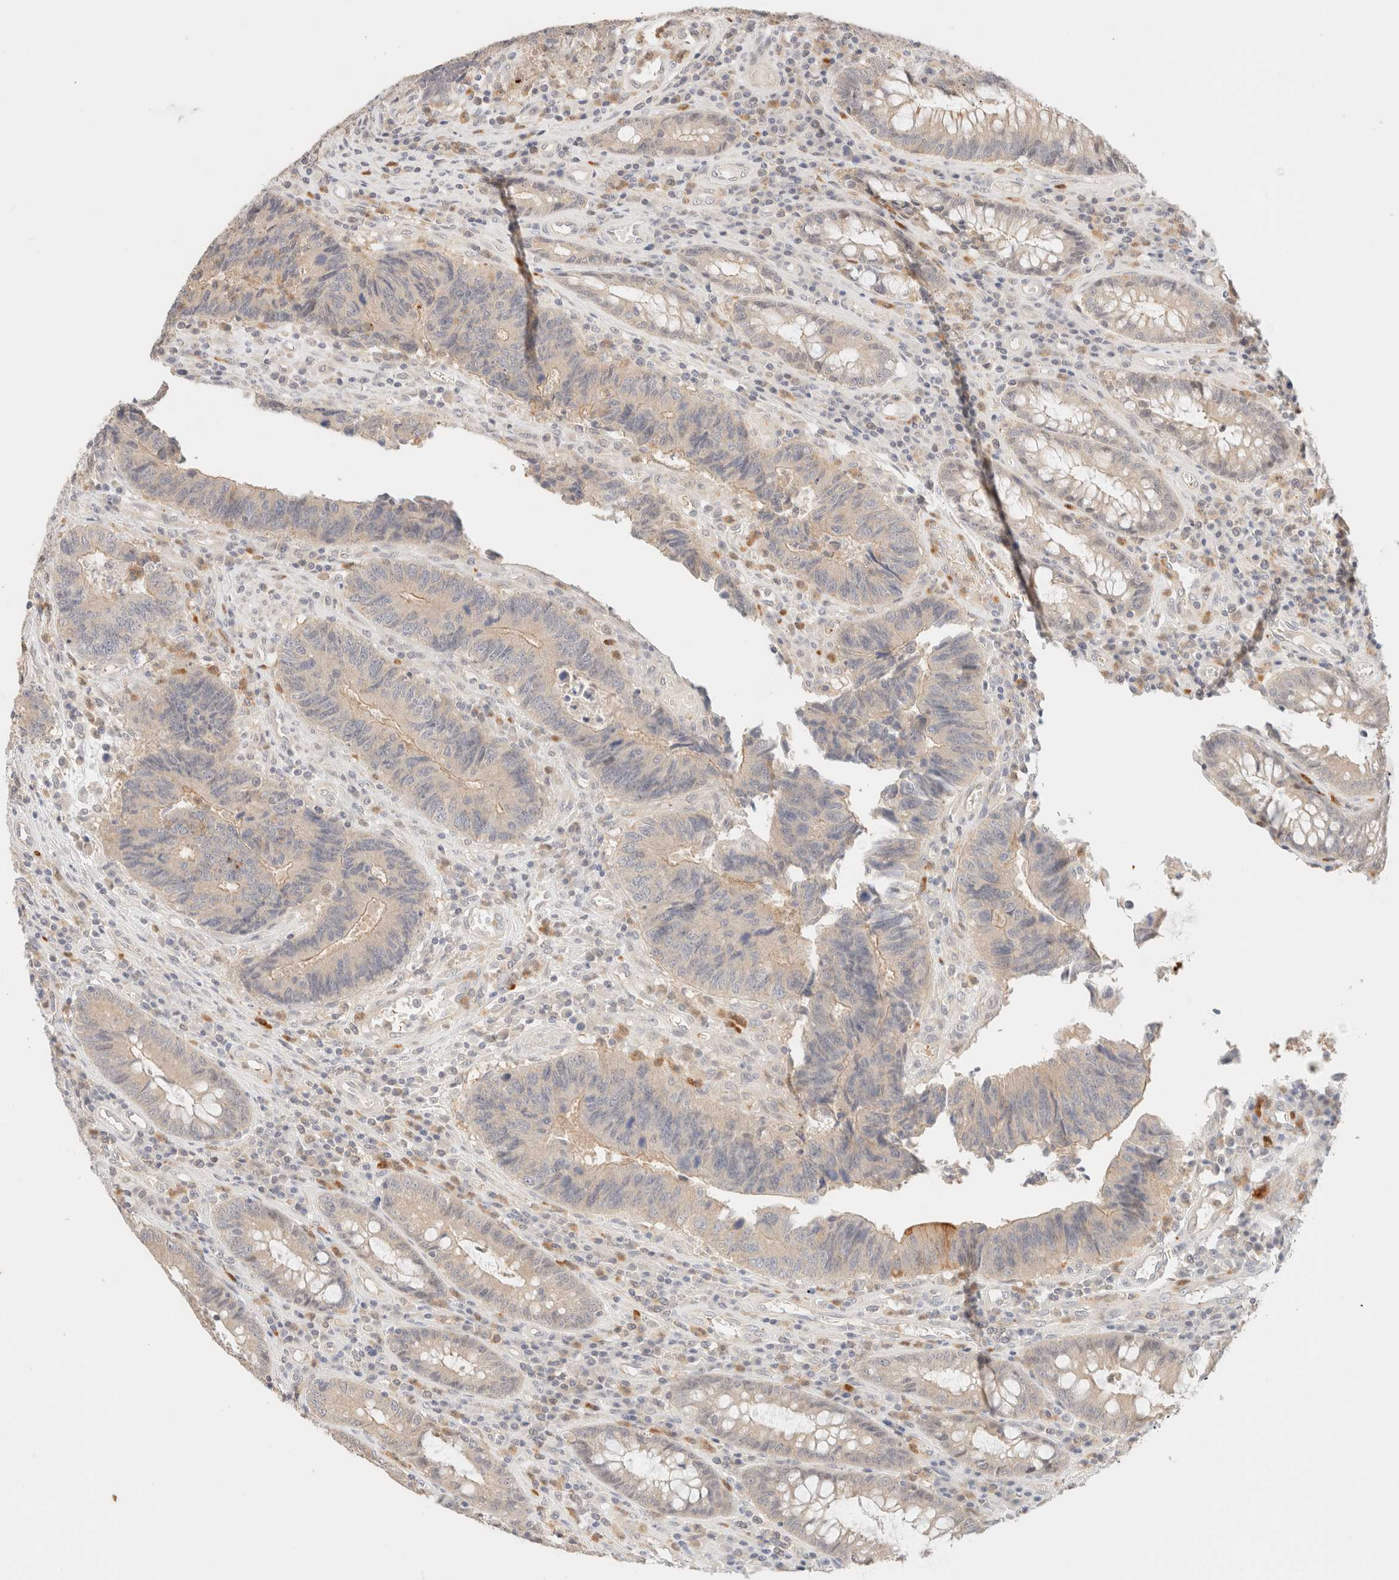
{"staining": {"intensity": "weak", "quantity": "25%-75%", "location": "cytoplasmic/membranous"}, "tissue": "colorectal cancer", "cell_type": "Tumor cells", "image_type": "cancer", "snomed": [{"axis": "morphology", "description": "Adenocarcinoma, NOS"}, {"axis": "topography", "description": "Rectum"}], "caption": "Human colorectal cancer stained for a protein (brown) displays weak cytoplasmic/membranous positive positivity in about 25%-75% of tumor cells.", "gene": "SGSM2", "patient": {"sex": "male", "age": 84}}